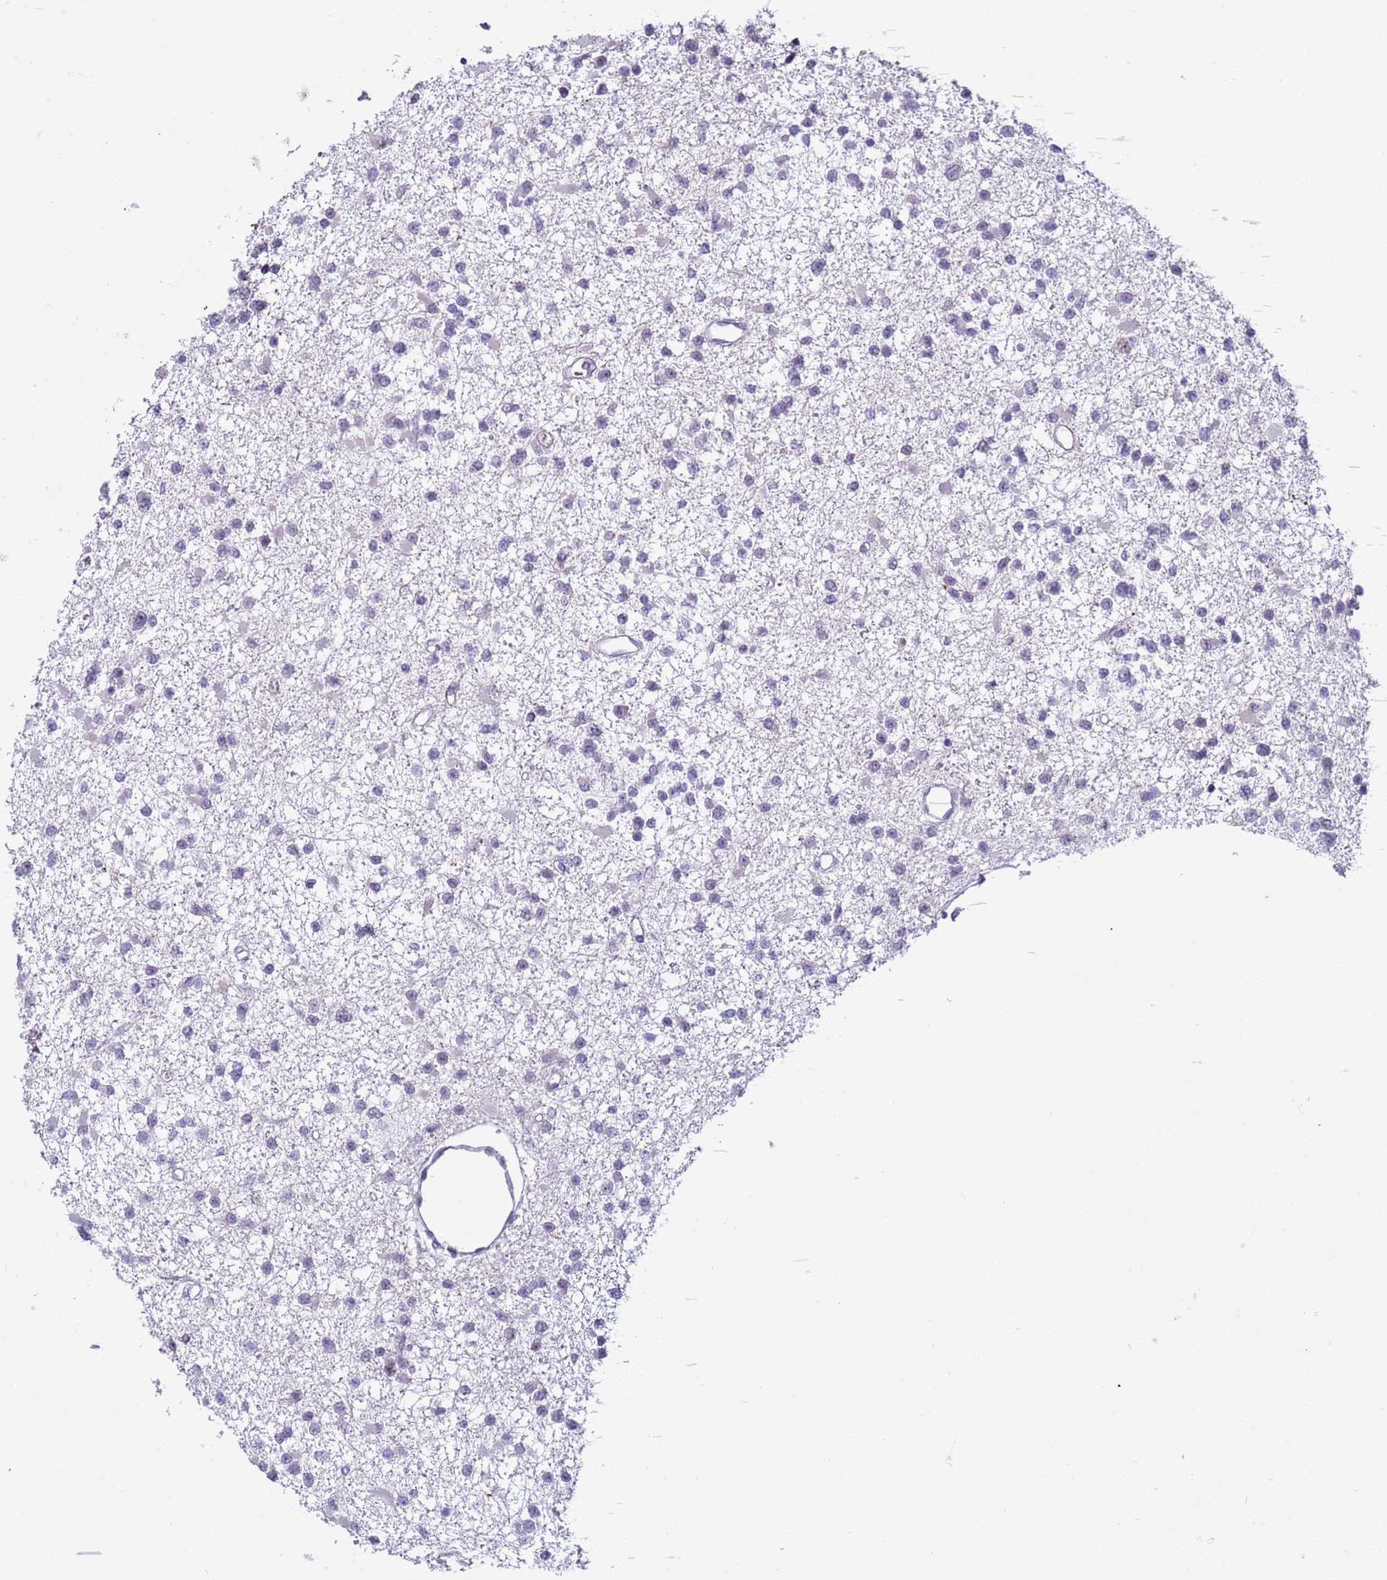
{"staining": {"intensity": "negative", "quantity": "none", "location": "none"}, "tissue": "glioma", "cell_type": "Tumor cells", "image_type": "cancer", "snomed": [{"axis": "morphology", "description": "Glioma, malignant, Low grade"}, {"axis": "topography", "description": "Brain"}], "caption": "The immunohistochemistry (IHC) histopathology image has no significant positivity in tumor cells of malignant glioma (low-grade) tissue.", "gene": "NPAP1", "patient": {"sex": "female", "age": 22}}